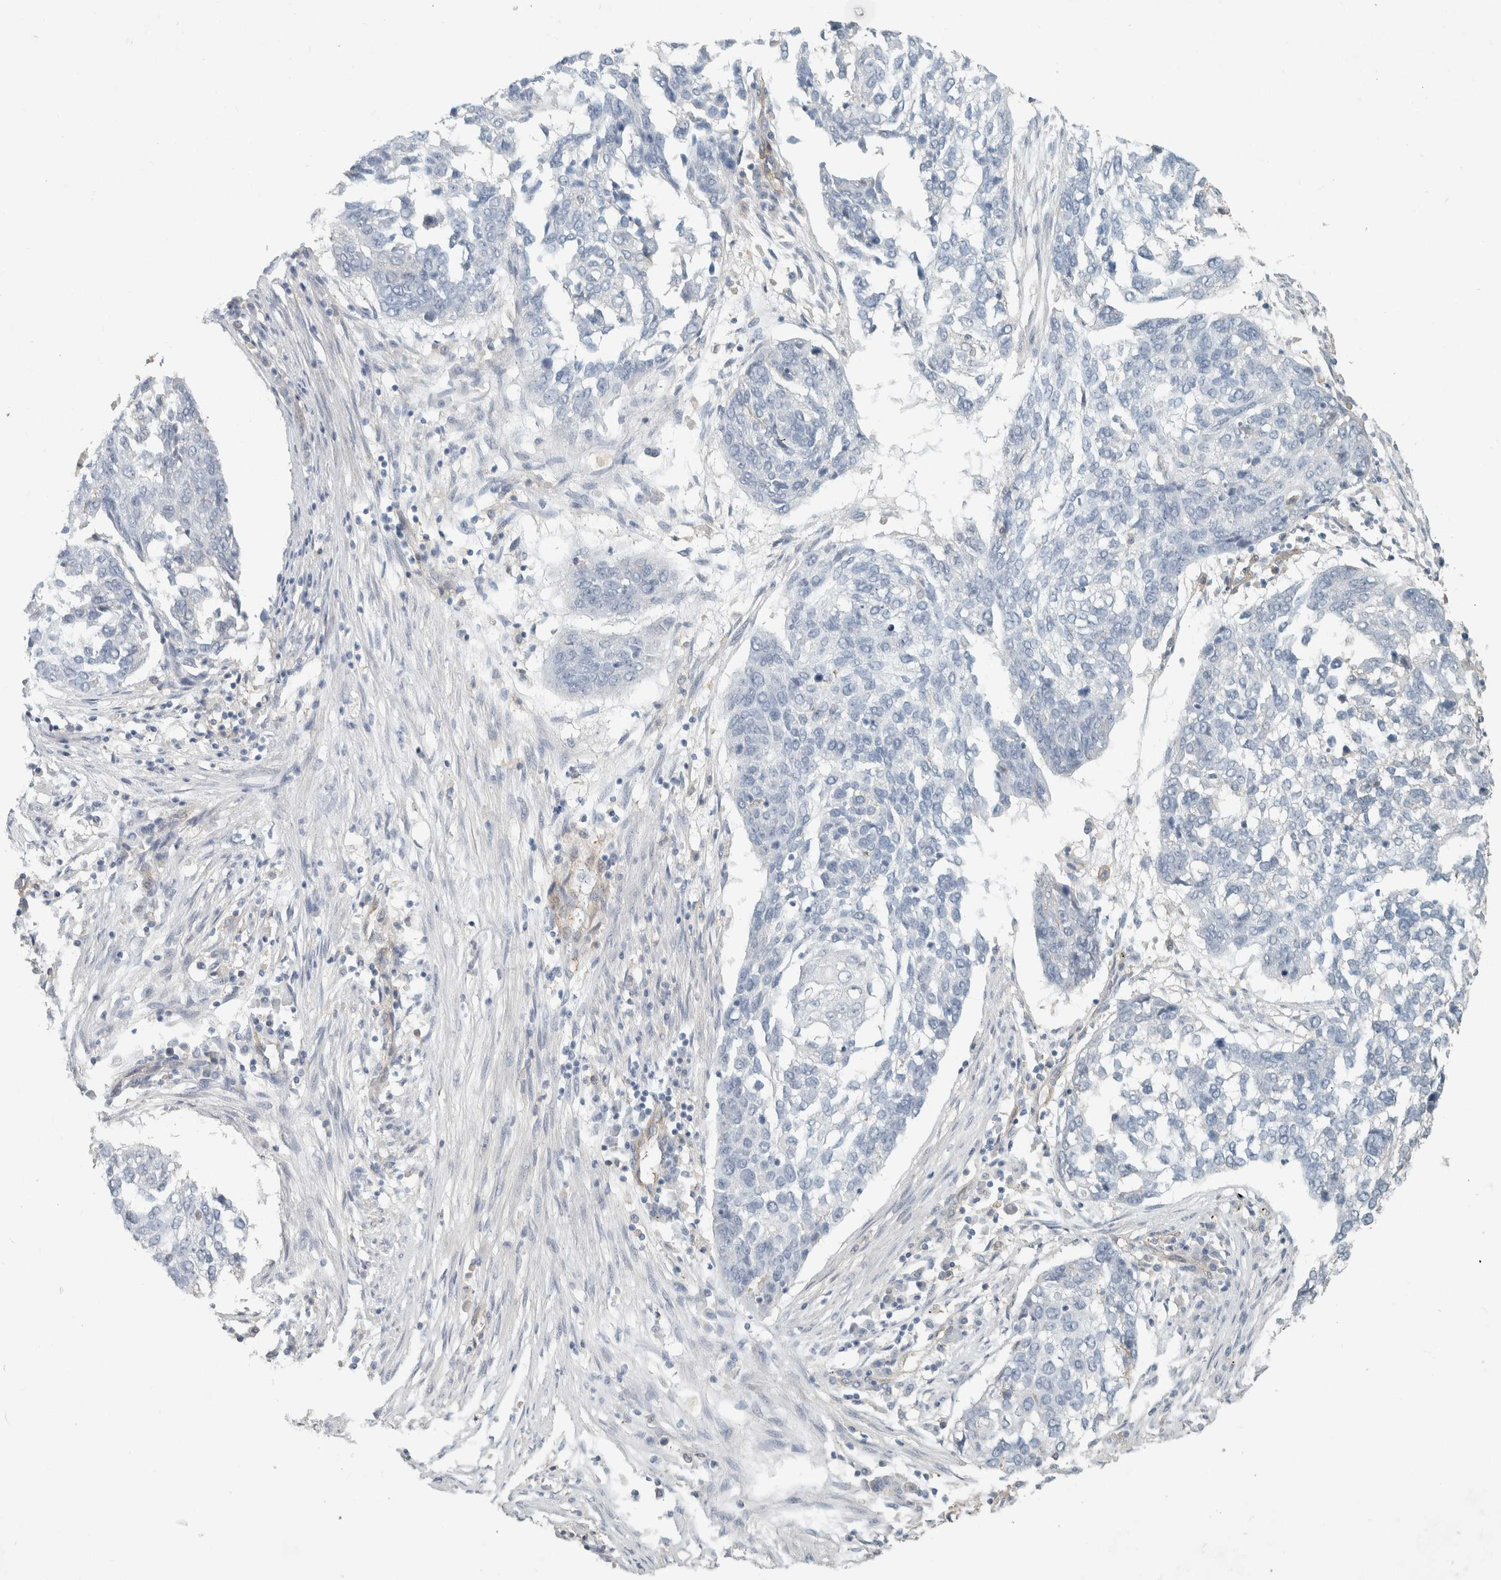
{"staining": {"intensity": "negative", "quantity": "none", "location": "none"}, "tissue": "lung cancer", "cell_type": "Tumor cells", "image_type": "cancer", "snomed": [{"axis": "morphology", "description": "Squamous cell carcinoma, NOS"}, {"axis": "topography", "description": "Lung"}], "caption": "Immunohistochemical staining of human lung cancer displays no significant staining in tumor cells.", "gene": "SCIN", "patient": {"sex": "female", "age": 63}}